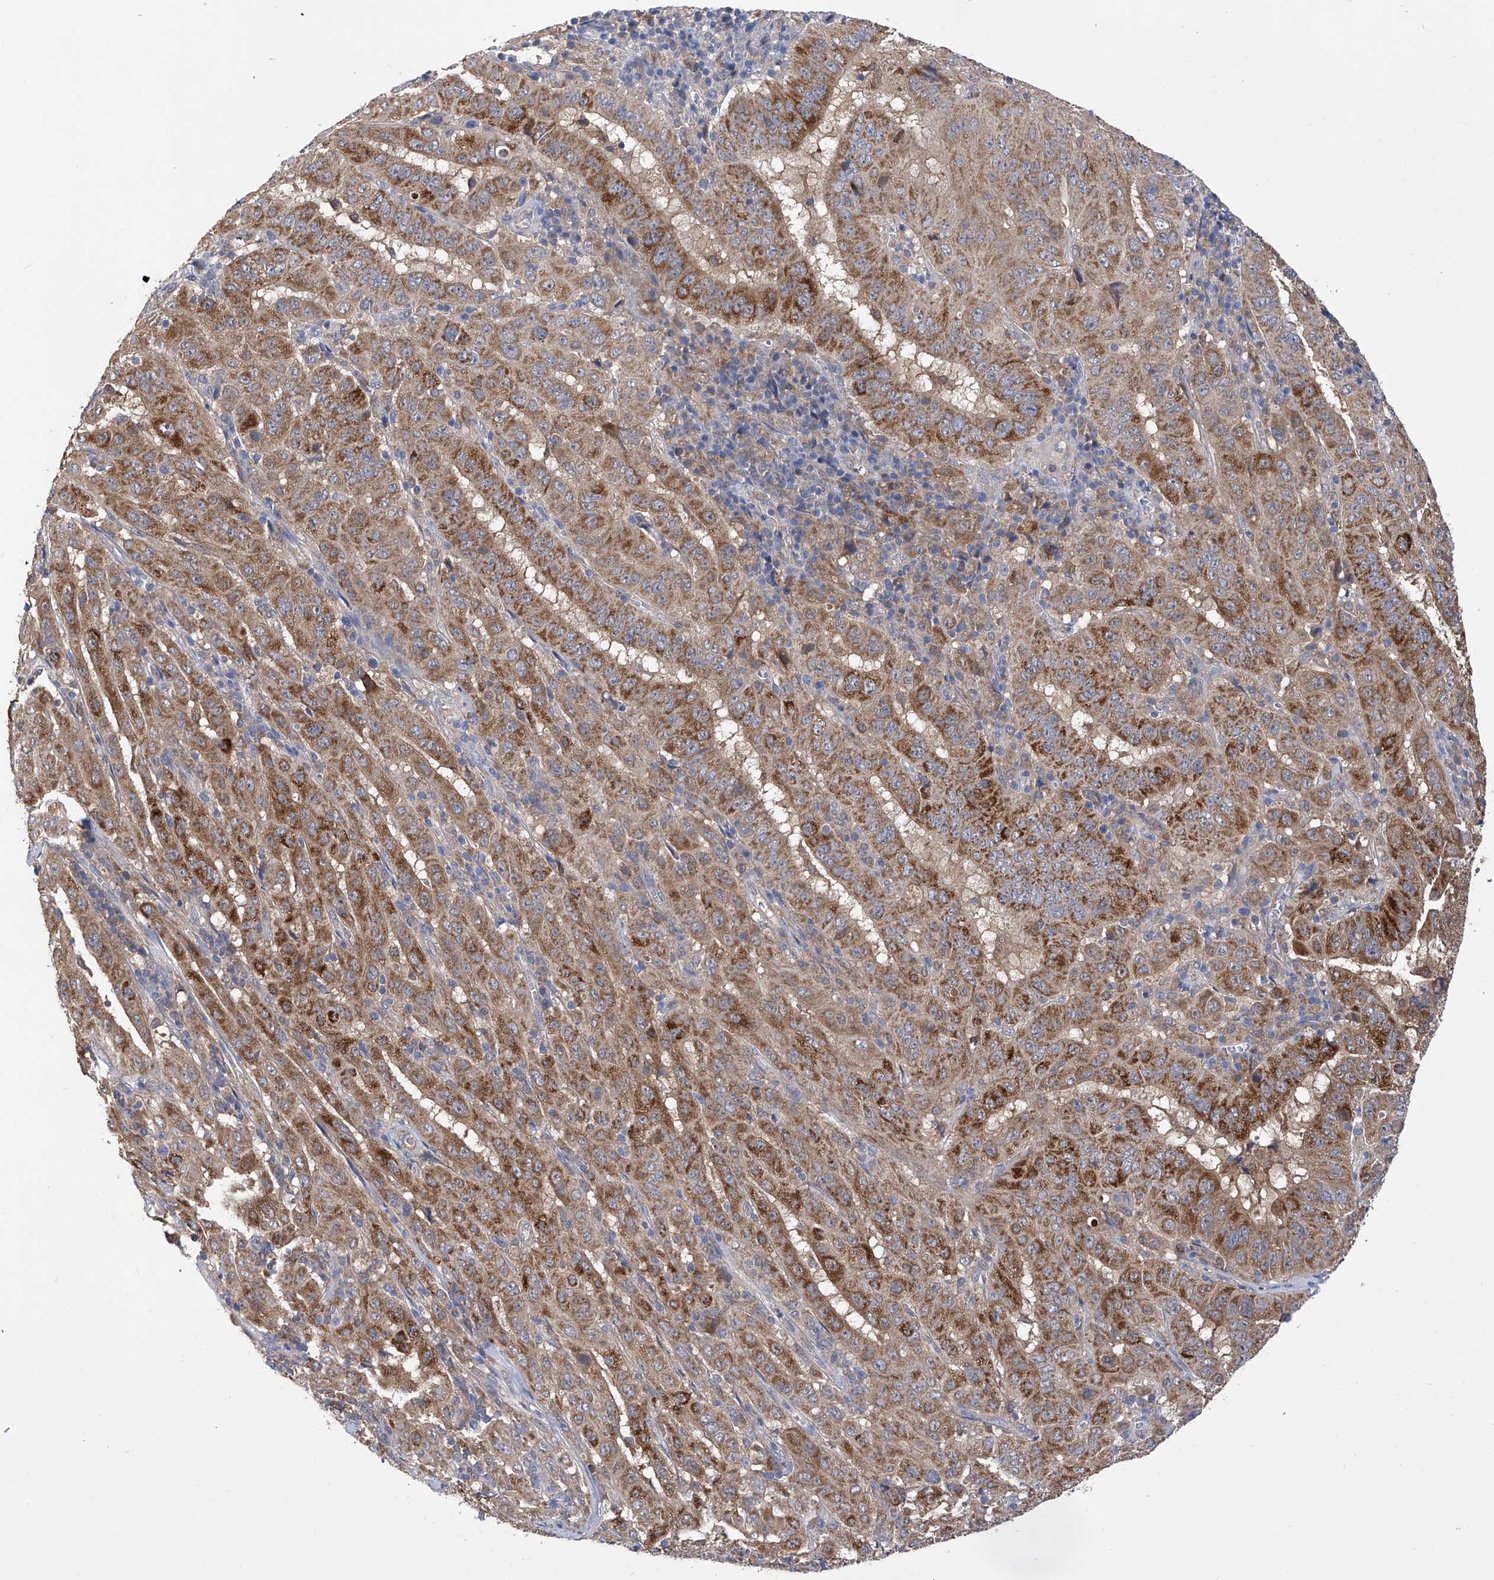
{"staining": {"intensity": "moderate", "quantity": ">75%", "location": "cytoplasmic/membranous"}, "tissue": "pancreatic cancer", "cell_type": "Tumor cells", "image_type": "cancer", "snomed": [{"axis": "morphology", "description": "Adenocarcinoma, NOS"}, {"axis": "topography", "description": "Pancreas"}], "caption": "Pancreatic cancer tissue shows moderate cytoplasmic/membranous staining in about >75% of tumor cells The protein is stained brown, and the nuclei are stained in blue (DAB IHC with brightfield microscopy, high magnification).", "gene": "SPATA20", "patient": {"sex": "male", "age": 63}}